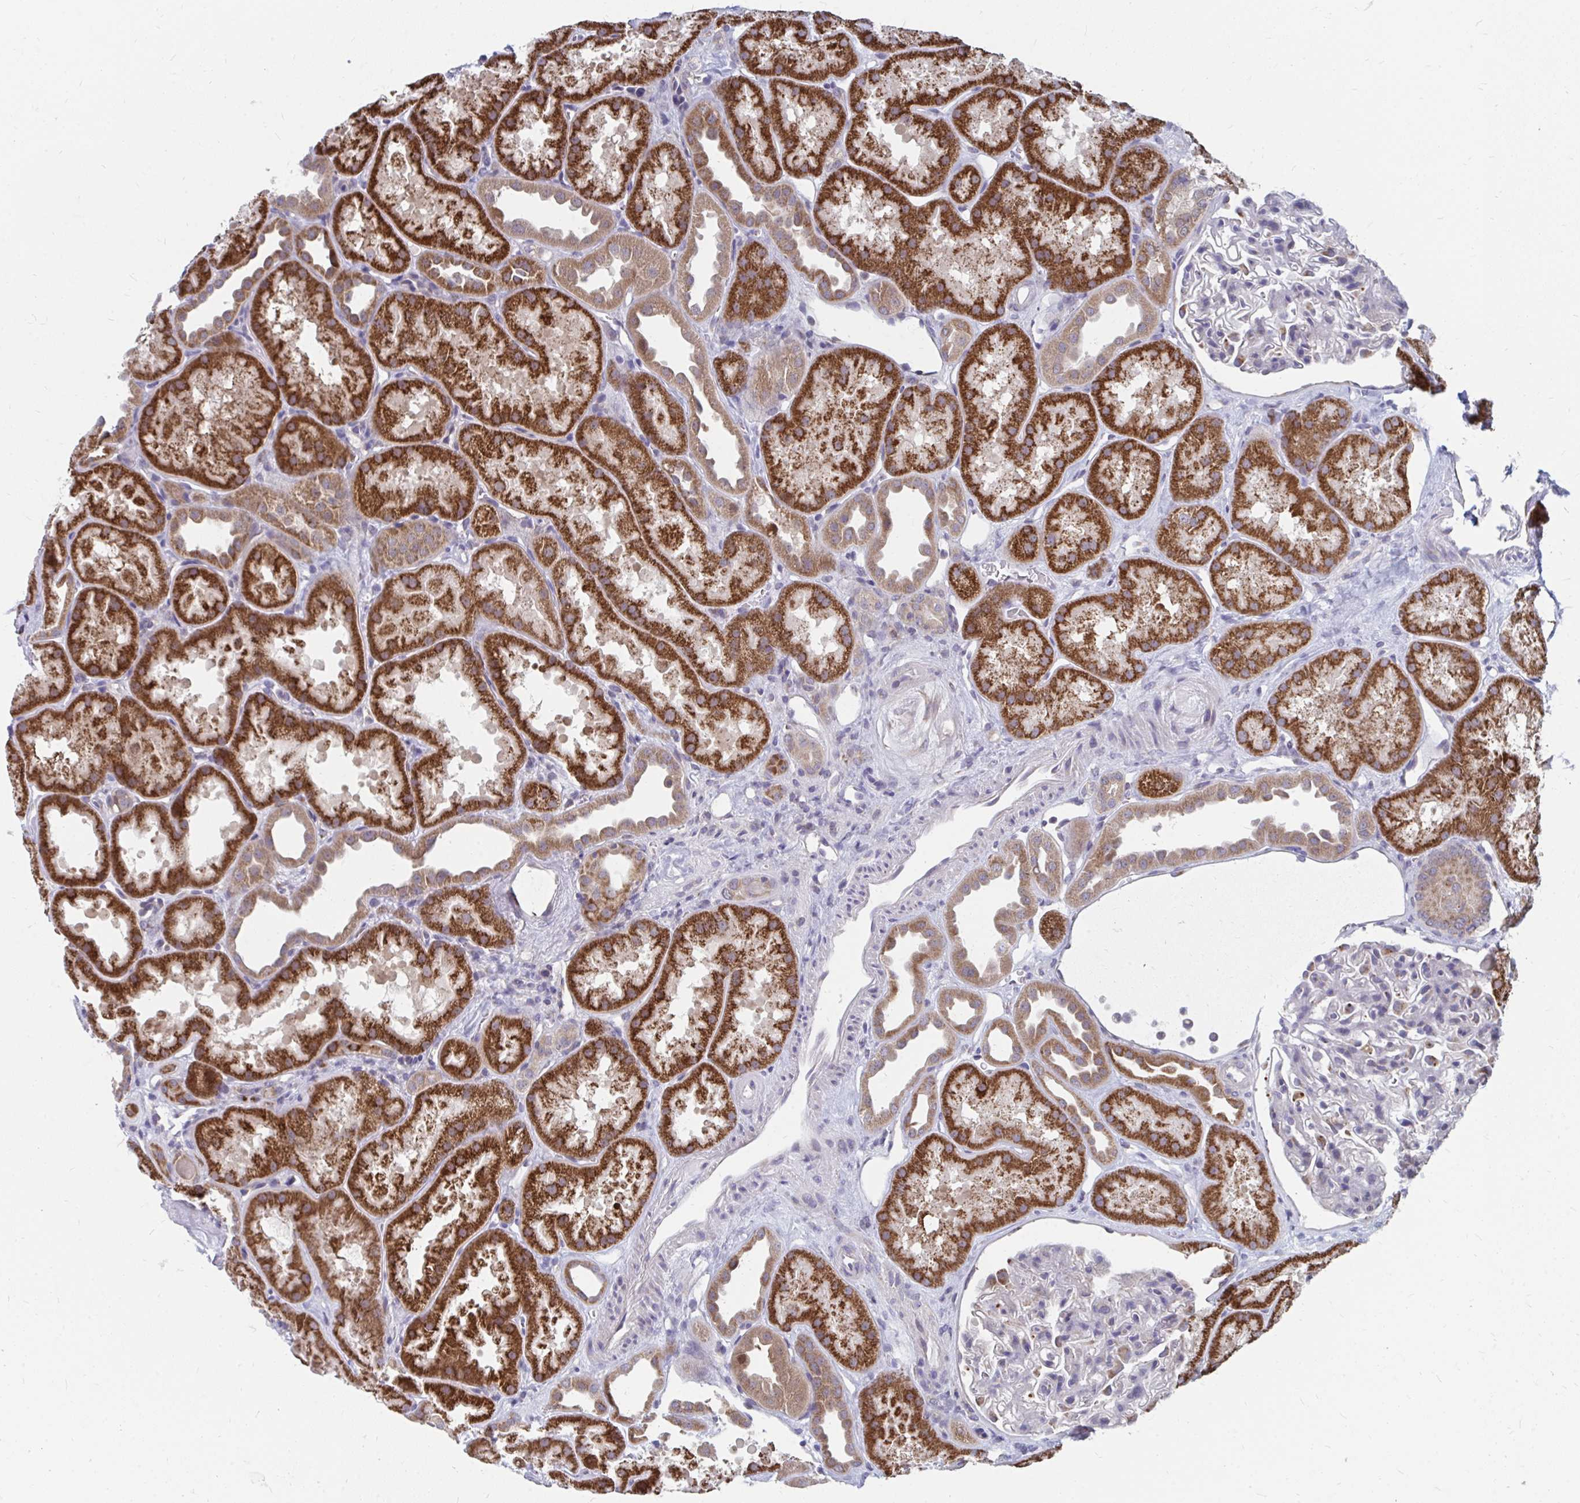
{"staining": {"intensity": "moderate", "quantity": "<25%", "location": "cytoplasmic/membranous"}, "tissue": "kidney", "cell_type": "Cells in glomeruli", "image_type": "normal", "snomed": [{"axis": "morphology", "description": "Normal tissue, NOS"}, {"axis": "topography", "description": "Kidney"}], "caption": "A high-resolution photomicrograph shows IHC staining of unremarkable kidney, which demonstrates moderate cytoplasmic/membranous staining in approximately <25% of cells in glomeruli. Nuclei are stained in blue.", "gene": "PABIR3", "patient": {"sex": "male", "age": 61}}